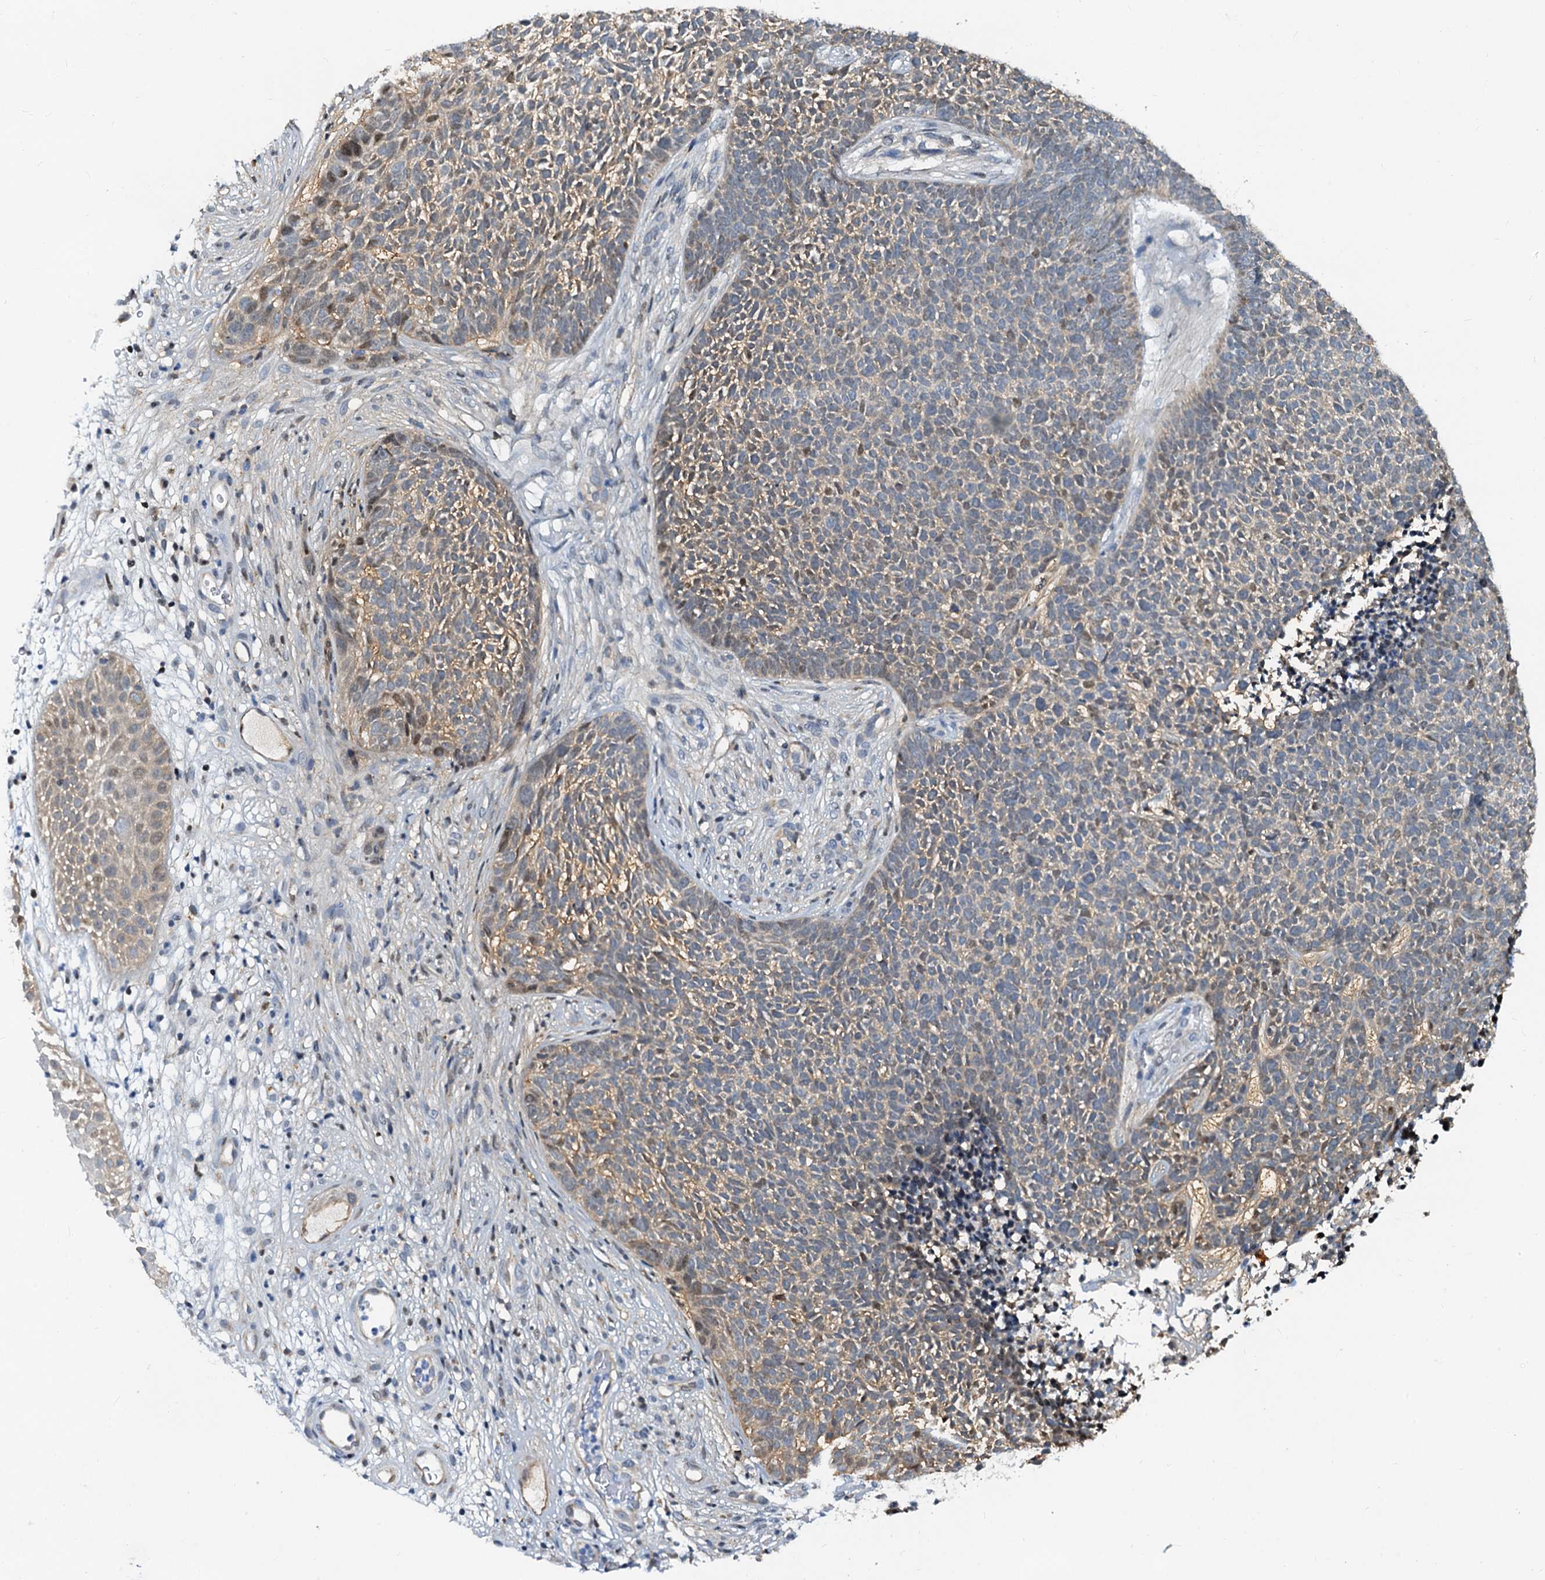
{"staining": {"intensity": "weak", "quantity": "<25%", "location": "nuclear"}, "tissue": "skin cancer", "cell_type": "Tumor cells", "image_type": "cancer", "snomed": [{"axis": "morphology", "description": "Basal cell carcinoma"}, {"axis": "topography", "description": "Skin"}], "caption": "The immunohistochemistry (IHC) image has no significant staining in tumor cells of skin basal cell carcinoma tissue.", "gene": "PTGES3", "patient": {"sex": "female", "age": 84}}